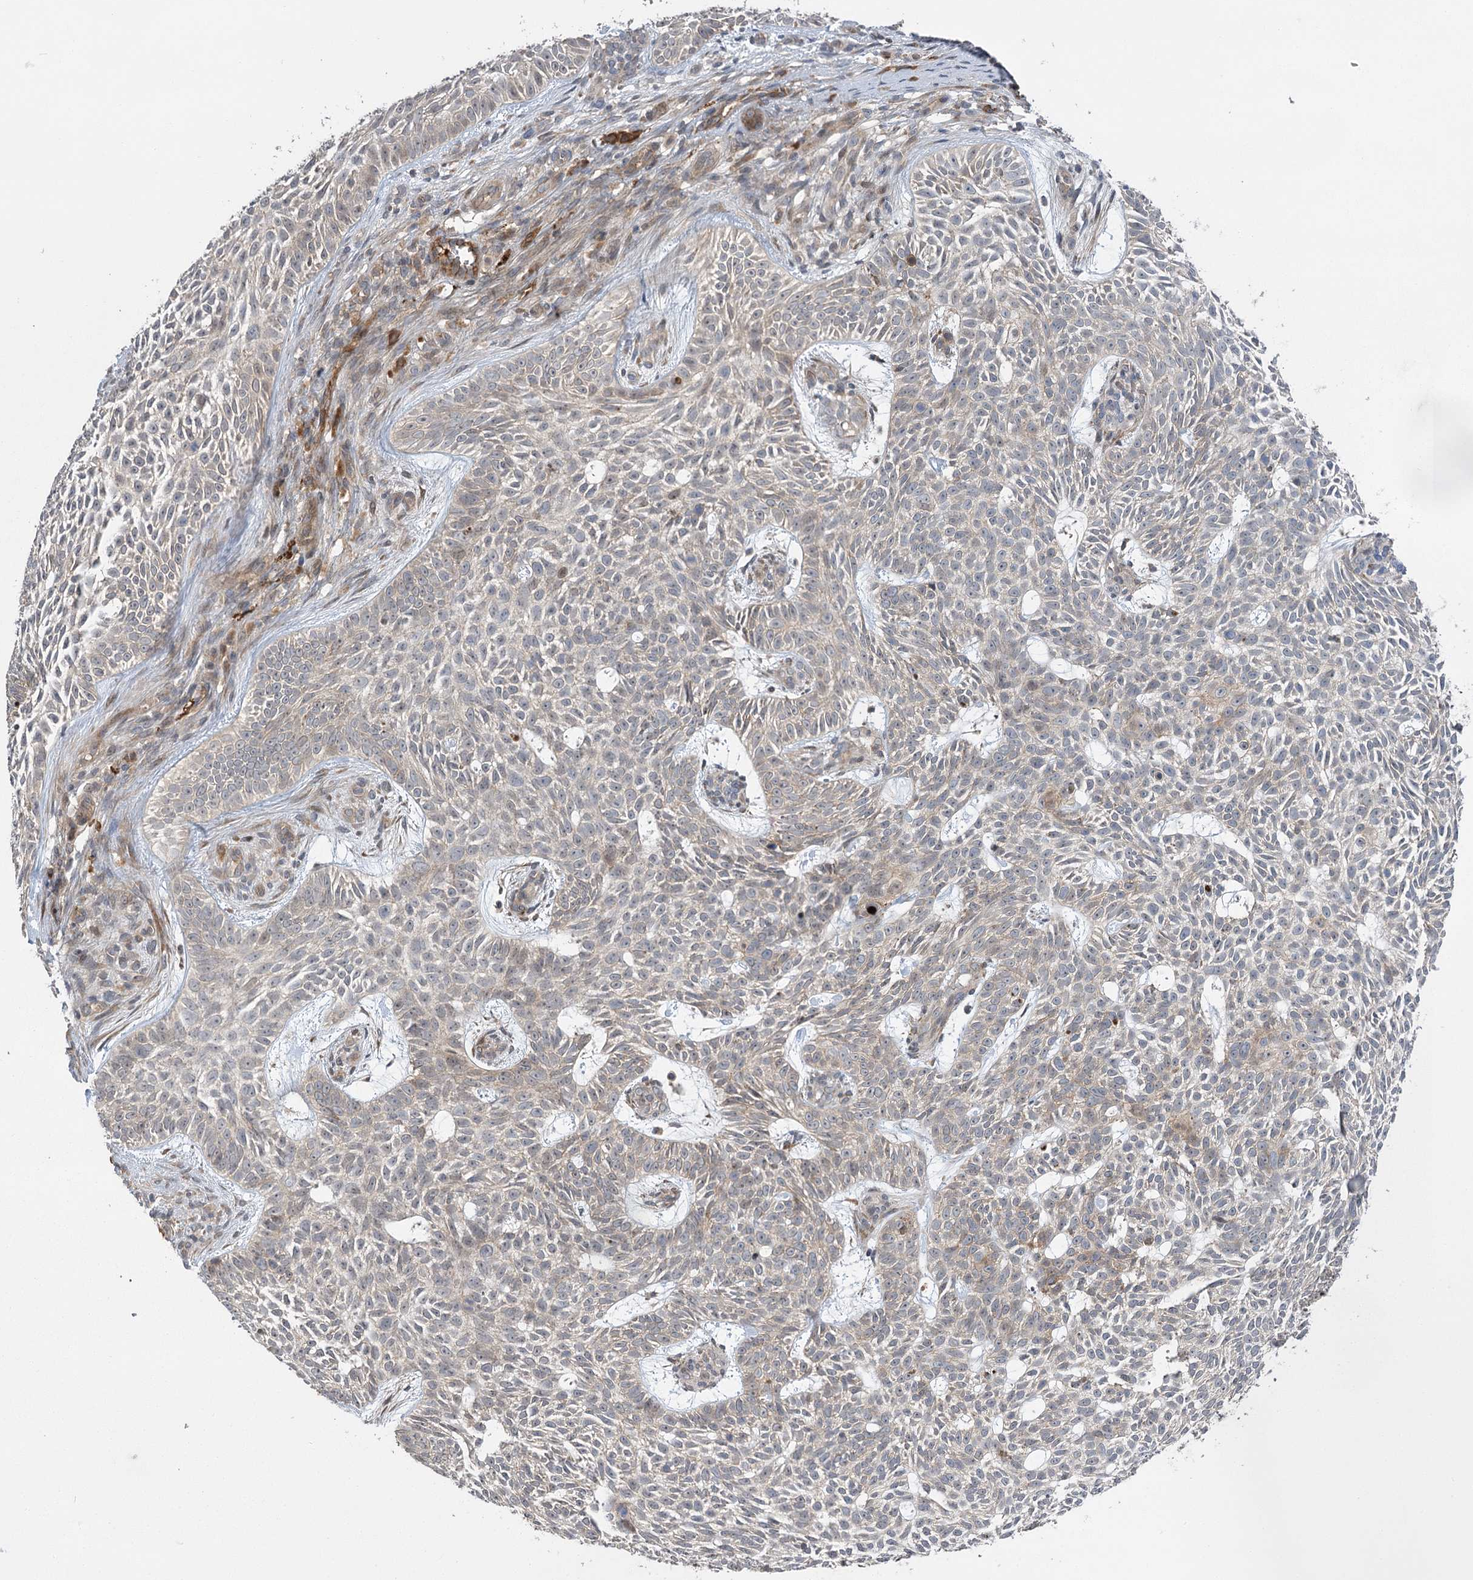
{"staining": {"intensity": "moderate", "quantity": "<25%", "location": "cytoplasmic/membranous"}, "tissue": "skin cancer", "cell_type": "Tumor cells", "image_type": "cancer", "snomed": [{"axis": "morphology", "description": "Basal cell carcinoma"}, {"axis": "topography", "description": "Skin"}], "caption": "Basal cell carcinoma (skin) stained for a protein exhibits moderate cytoplasmic/membranous positivity in tumor cells.", "gene": "KCNN2", "patient": {"sex": "male", "age": 75}}